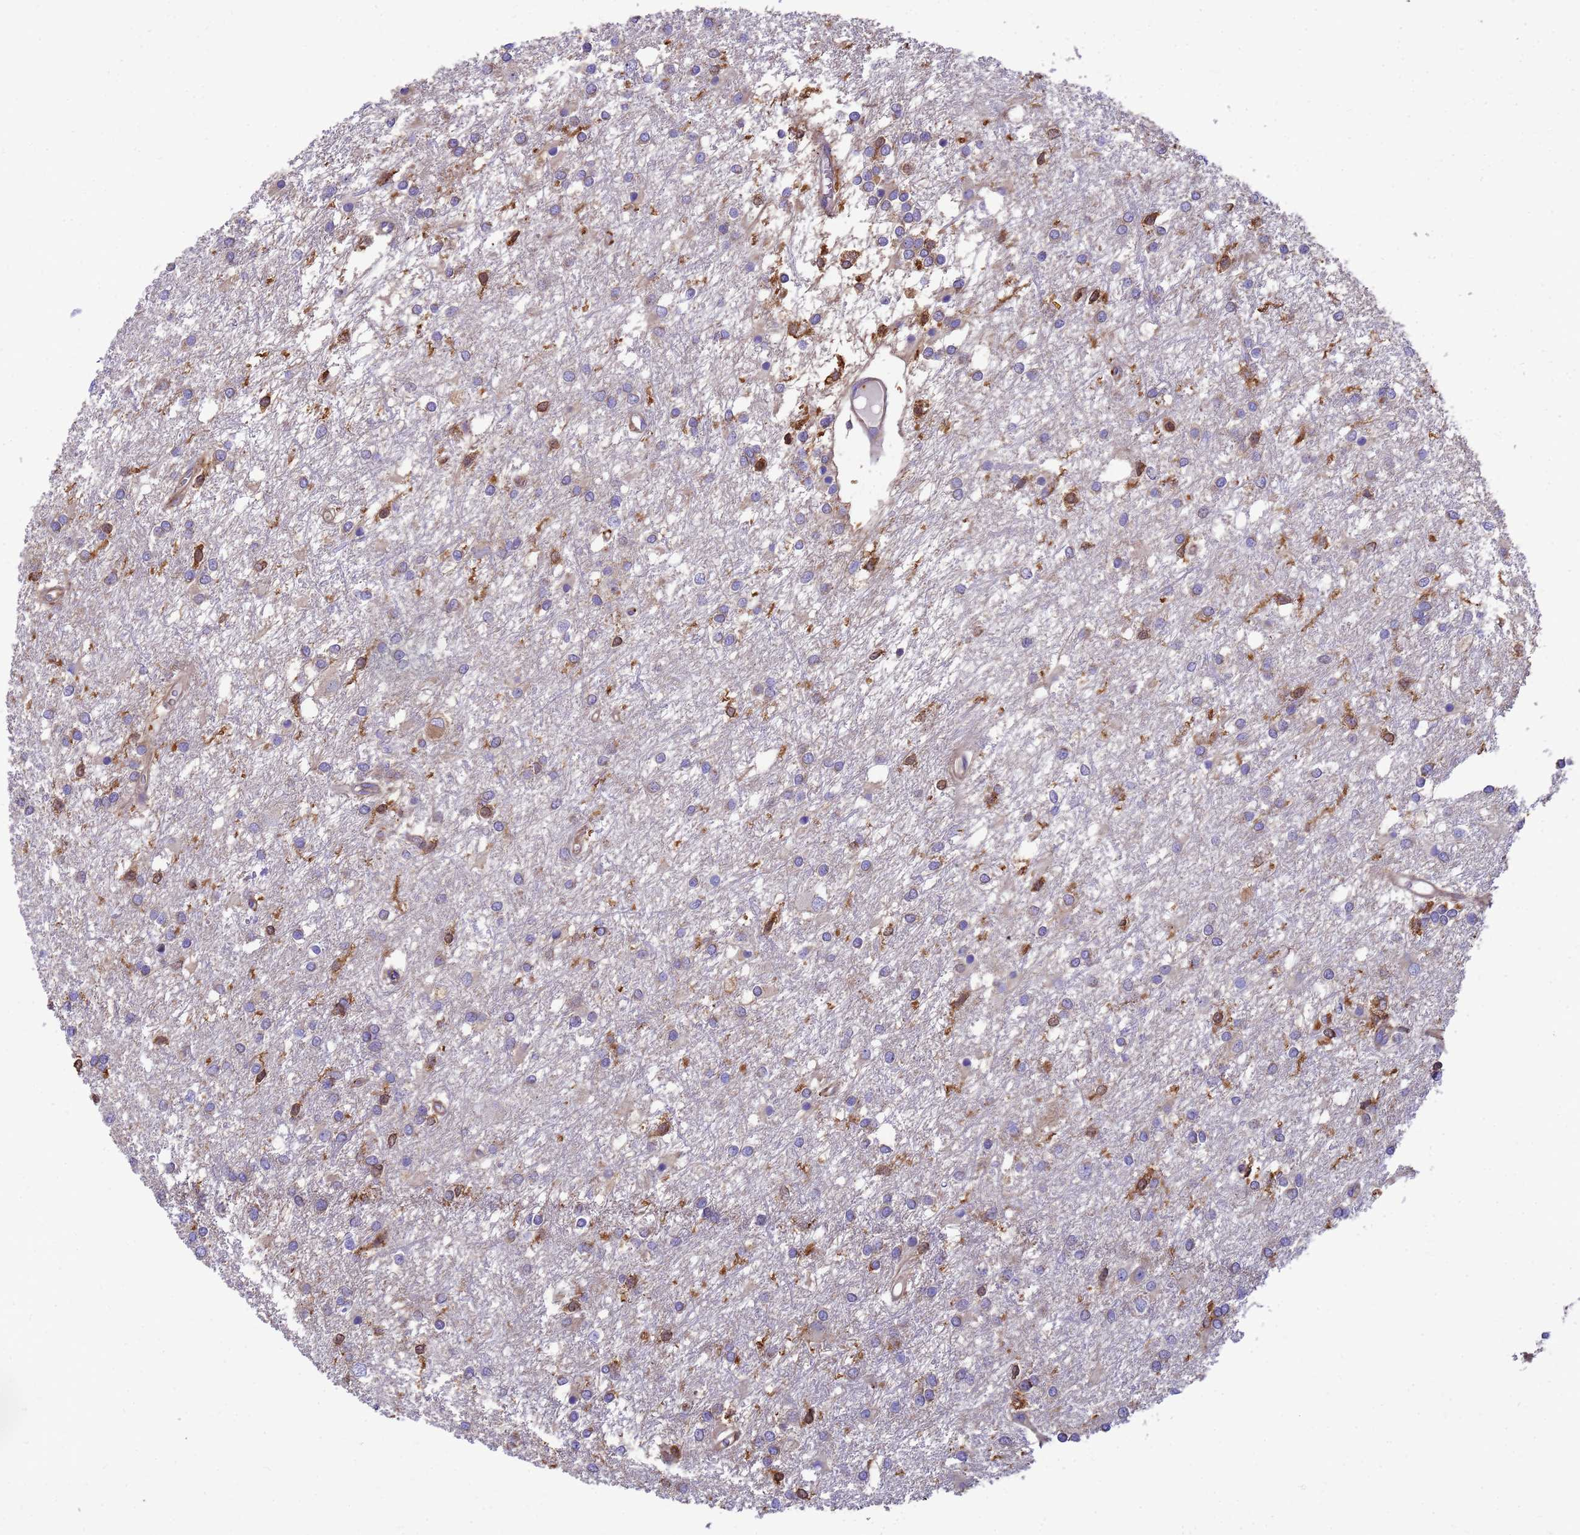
{"staining": {"intensity": "negative", "quantity": "none", "location": "none"}, "tissue": "glioma", "cell_type": "Tumor cells", "image_type": "cancer", "snomed": [{"axis": "morphology", "description": "Glioma, malignant, High grade"}, {"axis": "topography", "description": "Brain"}], "caption": "Malignant glioma (high-grade) stained for a protein using immunohistochemistry demonstrates no staining tumor cells.", "gene": "ZNF235", "patient": {"sex": "female", "age": 50}}